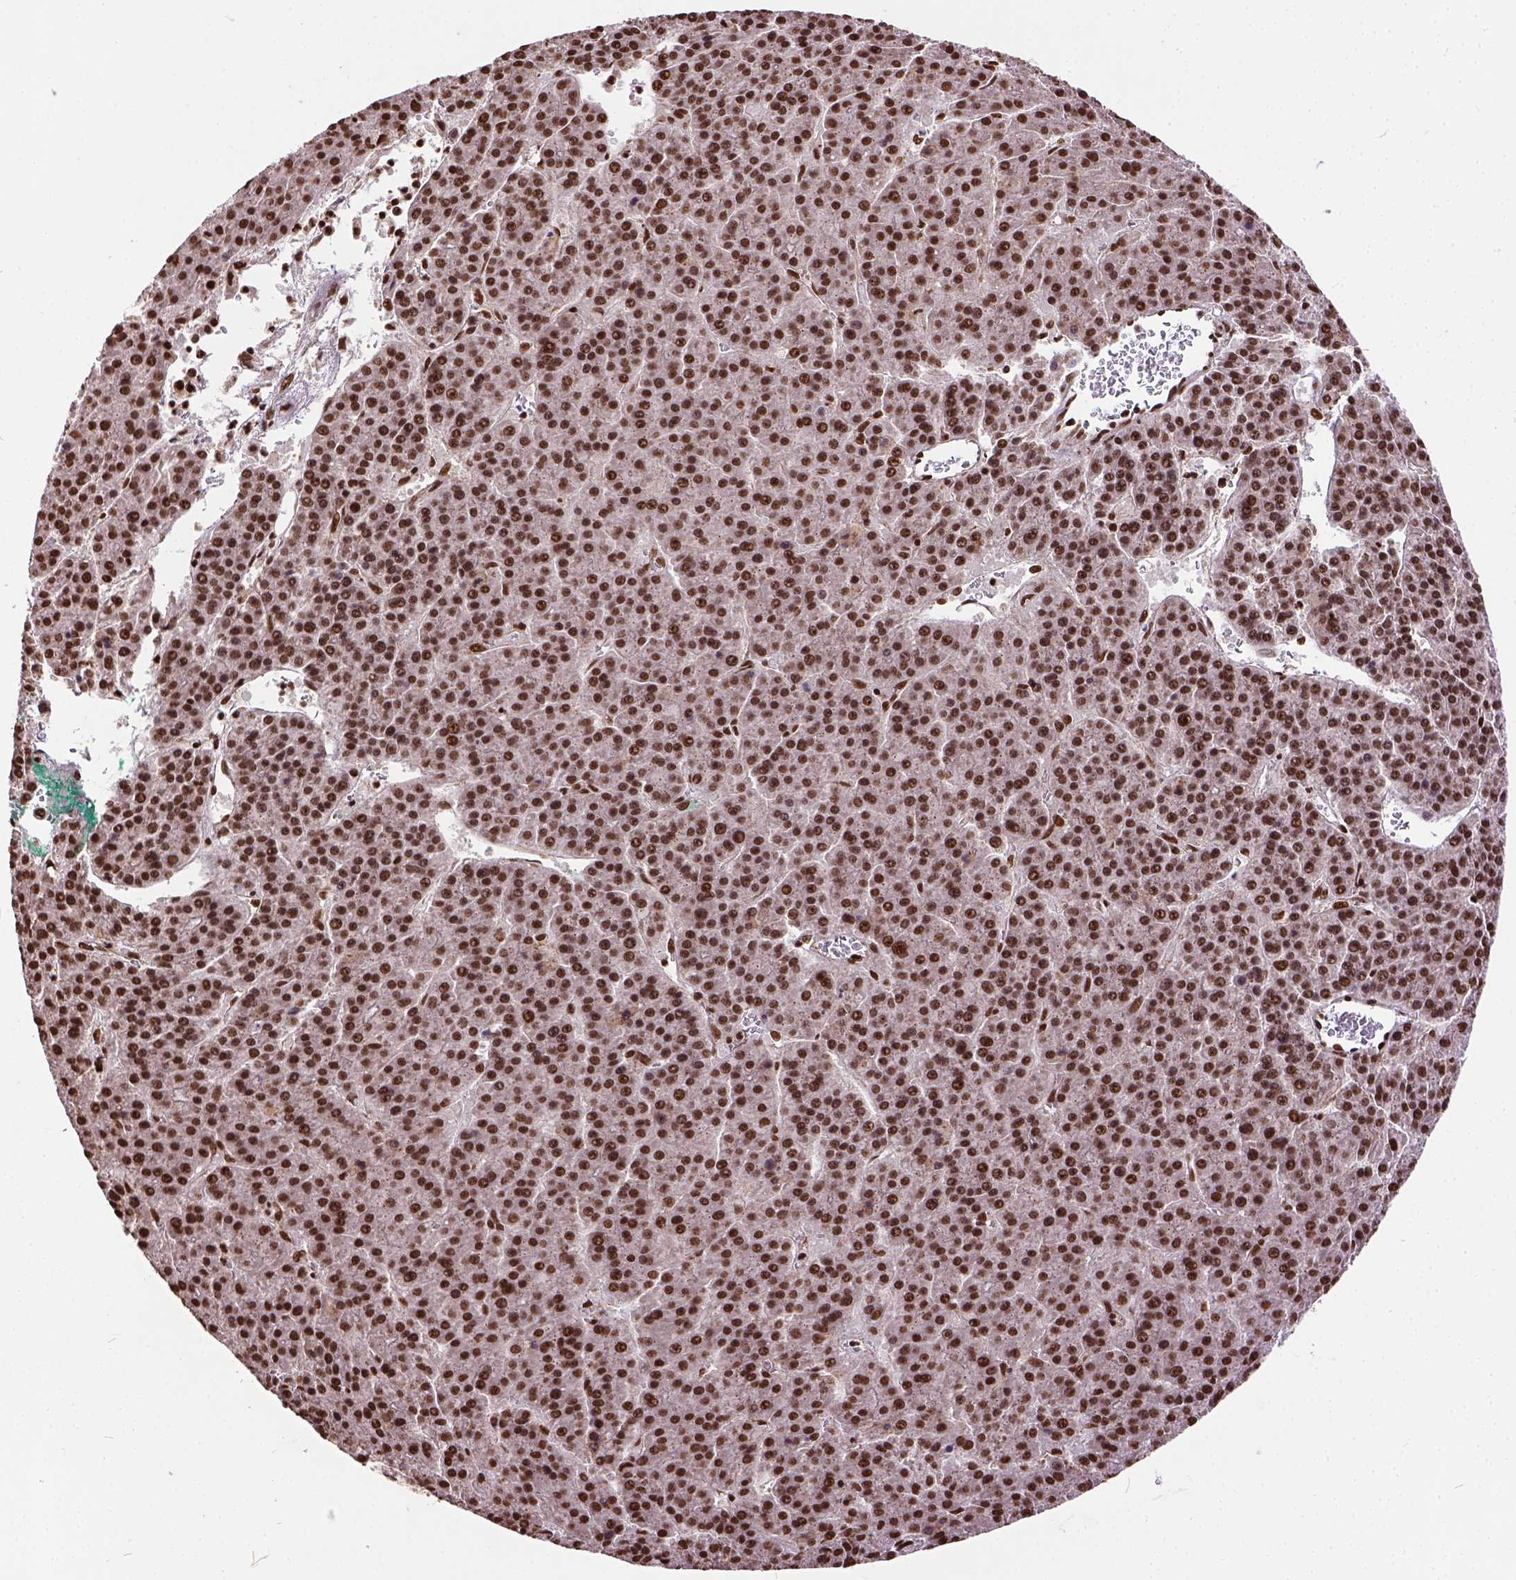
{"staining": {"intensity": "strong", "quantity": ">75%", "location": "nuclear"}, "tissue": "liver cancer", "cell_type": "Tumor cells", "image_type": "cancer", "snomed": [{"axis": "morphology", "description": "Carcinoma, Hepatocellular, NOS"}, {"axis": "topography", "description": "Liver"}], "caption": "There is high levels of strong nuclear staining in tumor cells of liver cancer, as demonstrated by immunohistochemical staining (brown color).", "gene": "NACC1", "patient": {"sex": "female", "age": 58}}